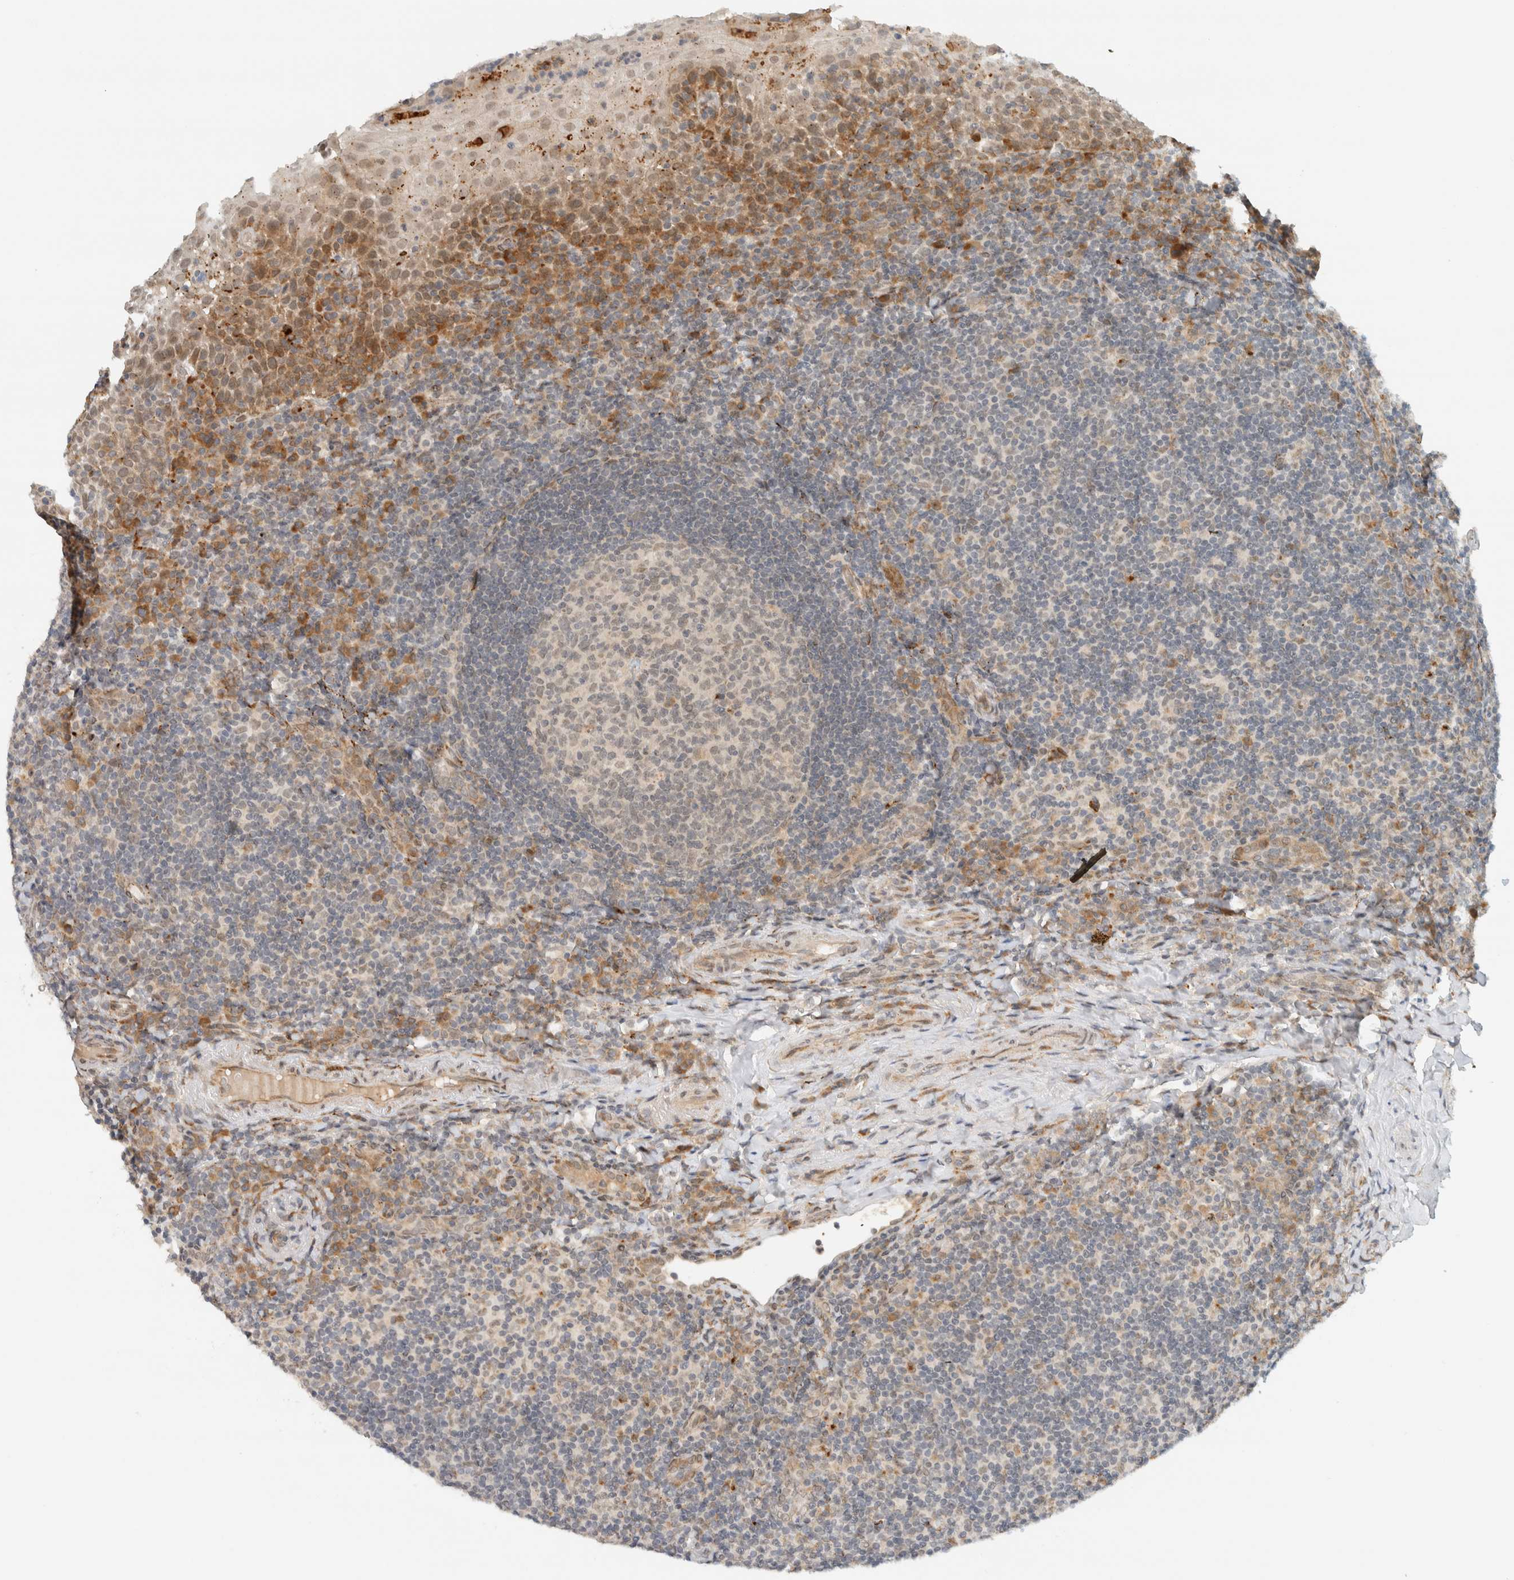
{"staining": {"intensity": "weak", "quantity": "<25%", "location": "nuclear"}, "tissue": "tonsil", "cell_type": "Germinal center cells", "image_type": "normal", "snomed": [{"axis": "morphology", "description": "Normal tissue, NOS"}, {"axis": "topography", "description": "Tonsil"}], "caption": "Tonsil stained for a protein using immunohistochemistry displays no positivity germinal center cells.", "gene": "ITPRID1", "patient": {"sex": "male", "age": 37}}